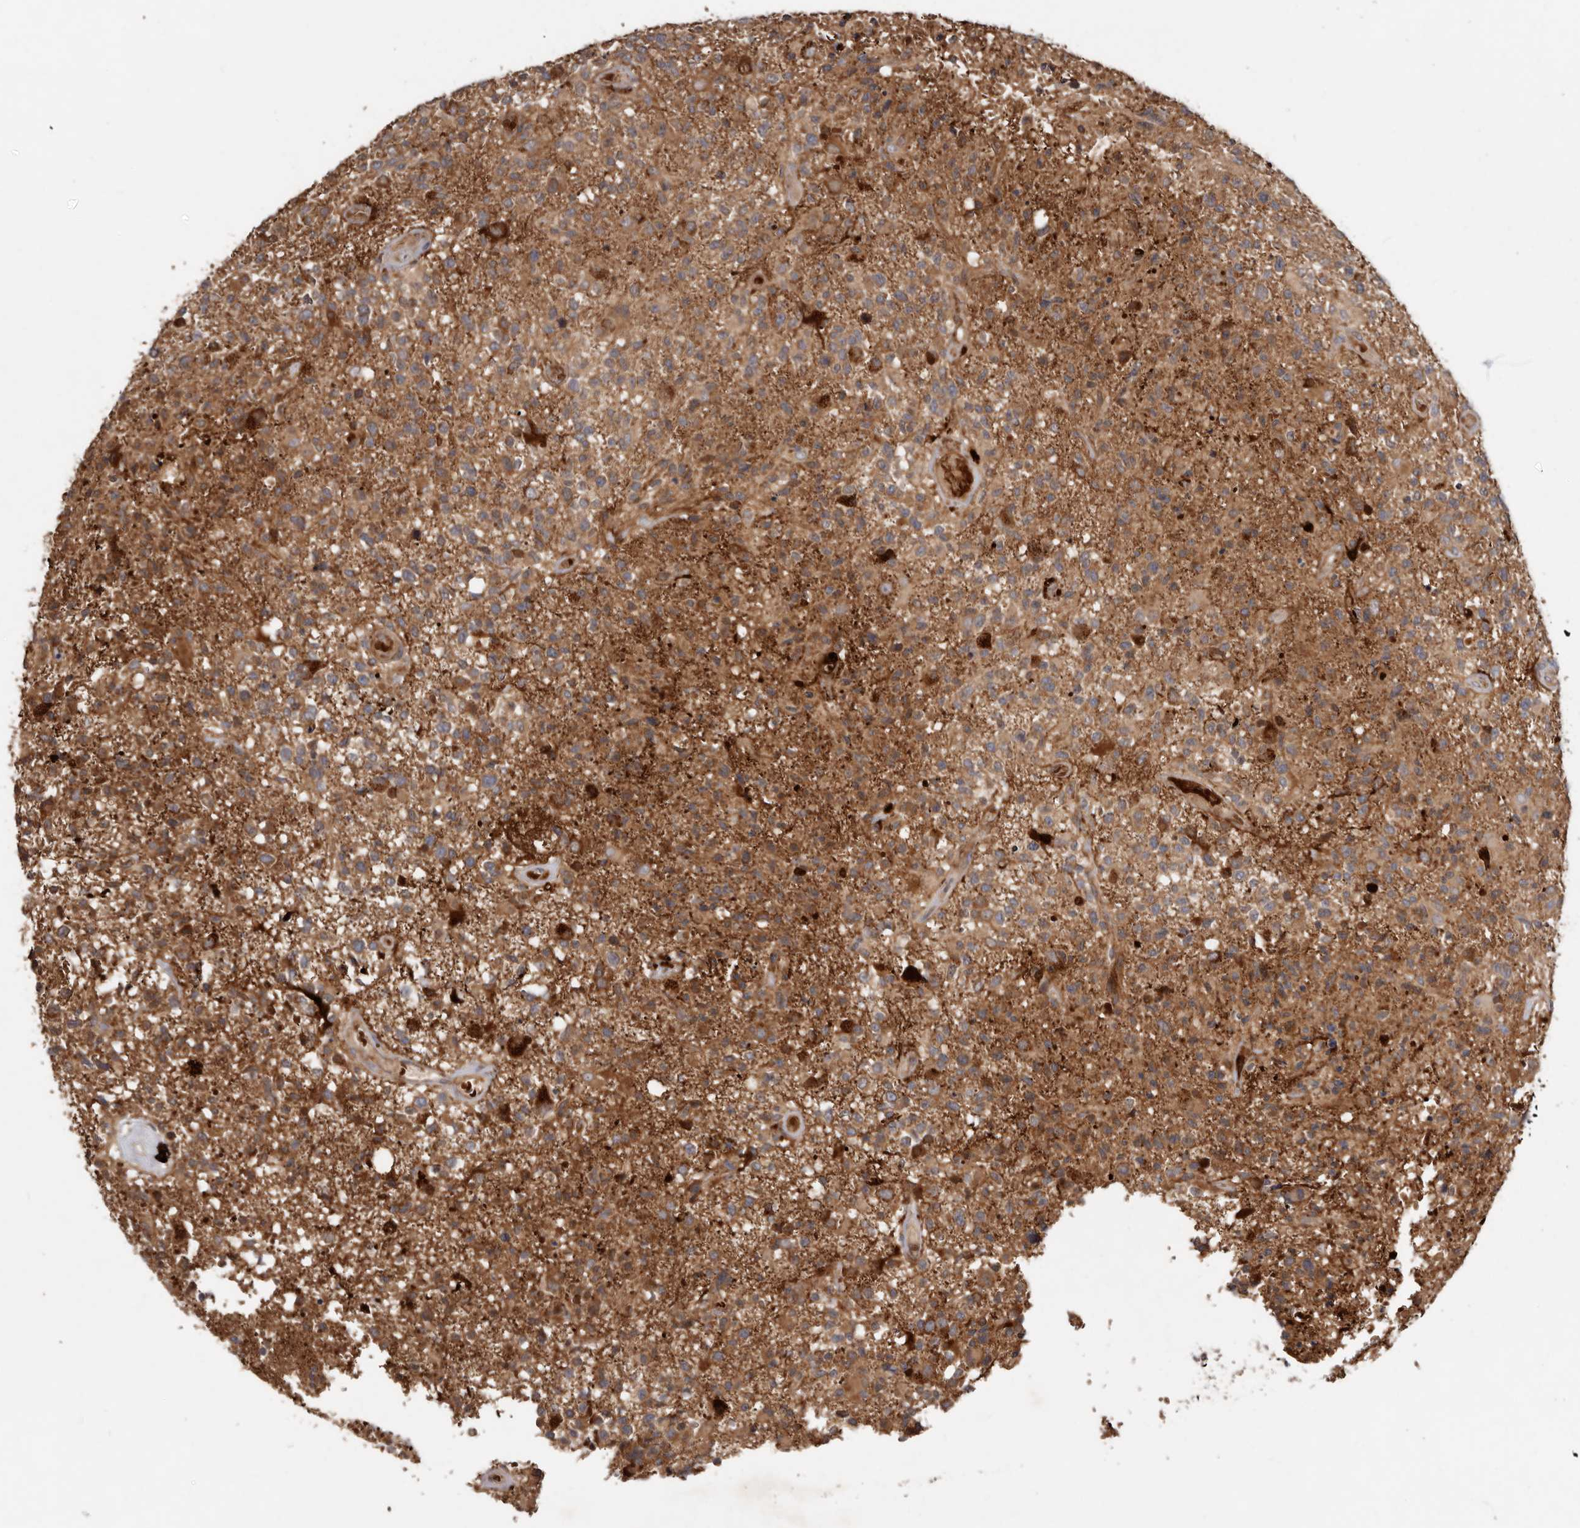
{"staining": {"intensity": "moderate", "quantity": ">75%", "location": "cytoplasmic/membranous"}, "tissue": "glioma", "cell_type": "Tumor cells", "image_type": "cancer", "snomed": [{"axis": "morphology", "description": "Glioma, malignant, High grade"}, {"axis": "morphology", "description": "Glioblastoma, NOS"}, {"axis": "topography", "description": "Brain"}], "caption": "Glioma stained with a brown dye reveals moderate cytoplasmic/membranous positive staining in approximately >75% of tumor cells.", "gene": "GOT1L1", "patient": {"sex": "male", "age": 60}}